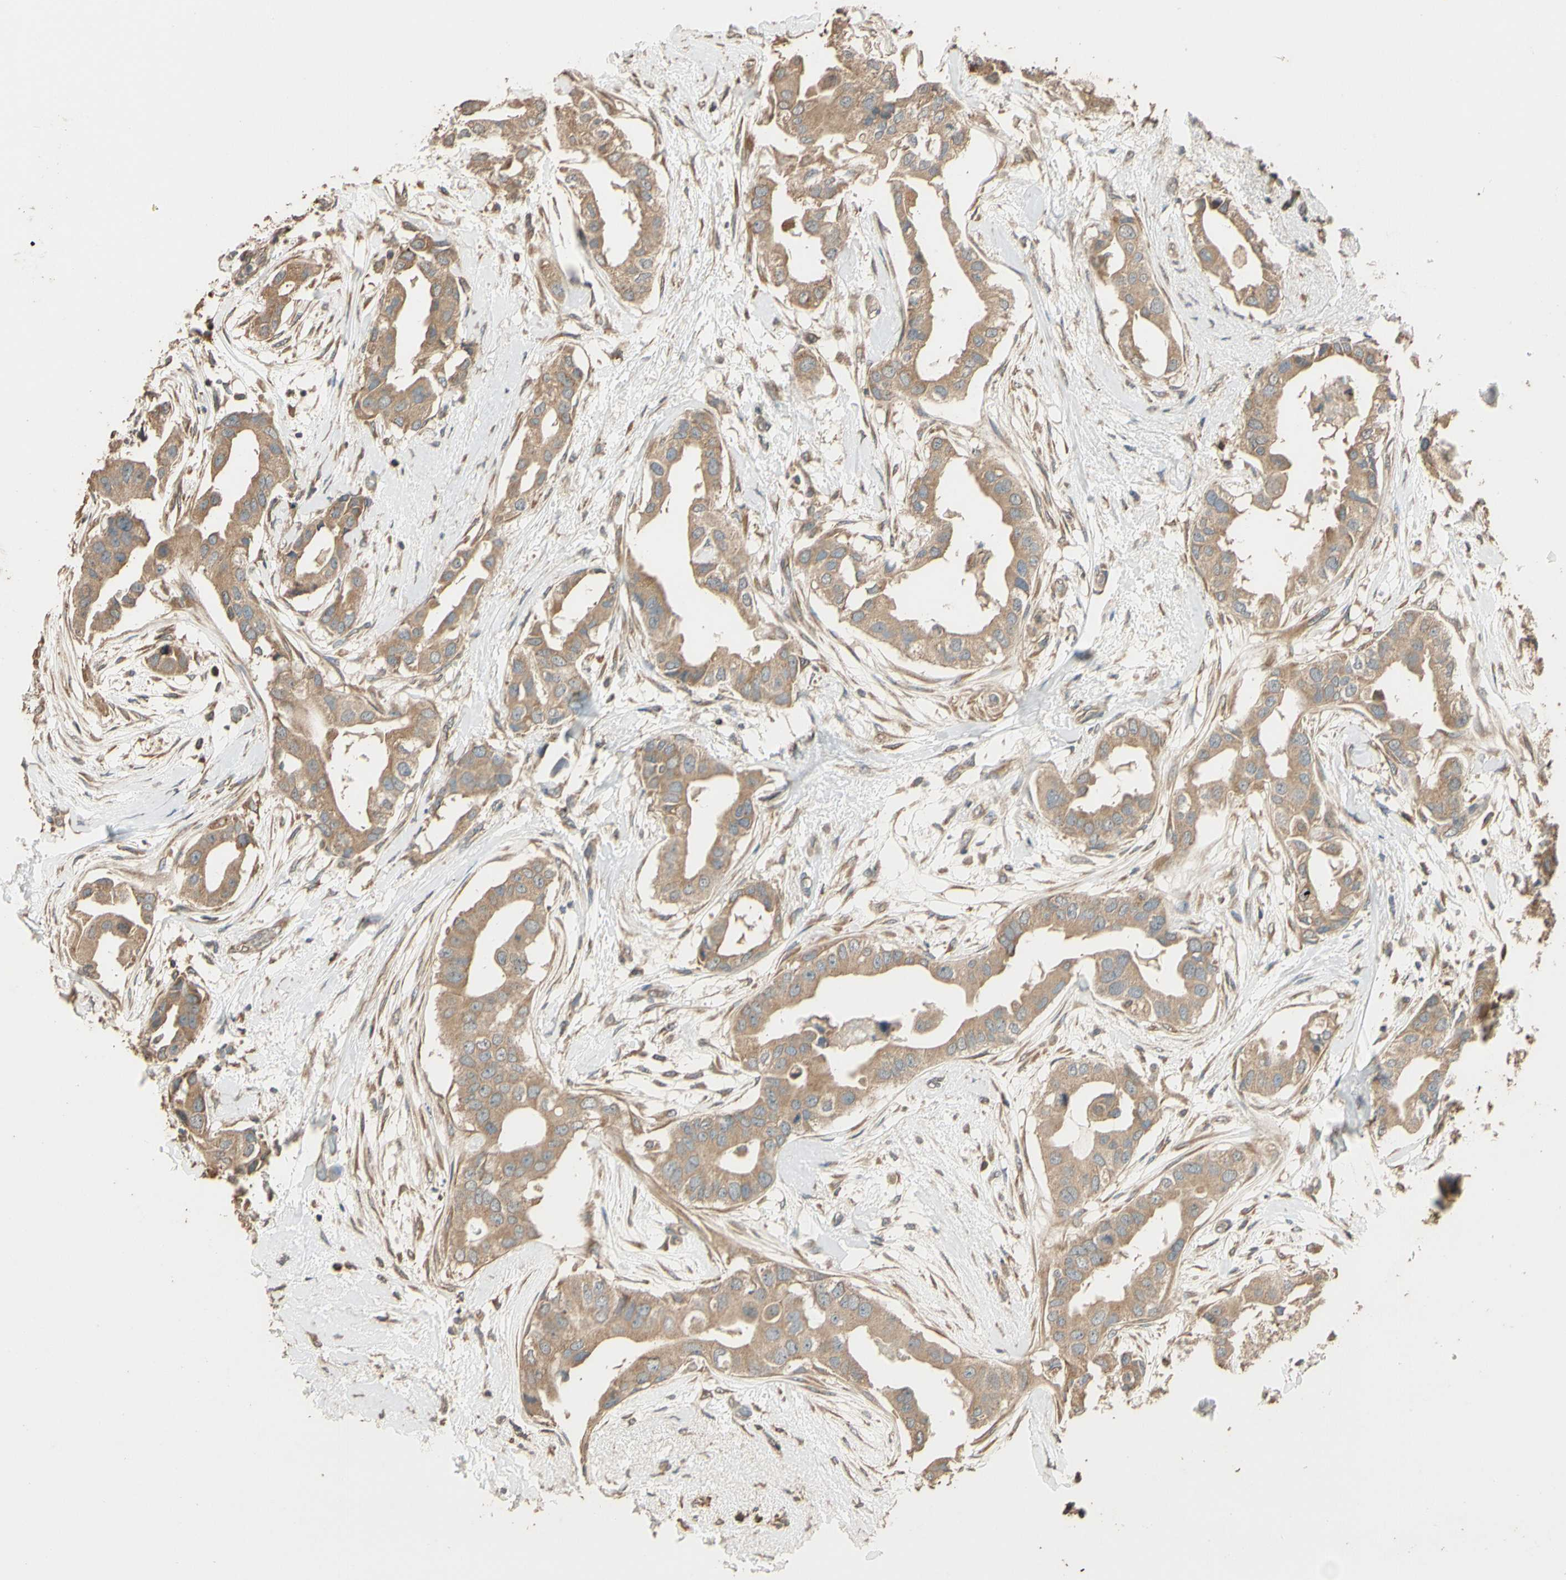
{"staining": {"intensity": "moderate", "quantity": ">75%", "location": "cytoplasmic/membranous"}, "tissue": "breast cancer", "cell_type": "Tumor cells", "image_type": "cancer", "snomed": [{"axis": "morphology", "description": "Duct carcinoma"}, {"axis": "topography", "description": "Breast"}], "caption": "Moderate cytoplasmic/membranous staining for a protein is present in approximately >75% of tumor cells of breast cancer using immunohistochemistry.", "gene": "STX18", "patient": {"sex": "female", "age": 40}}